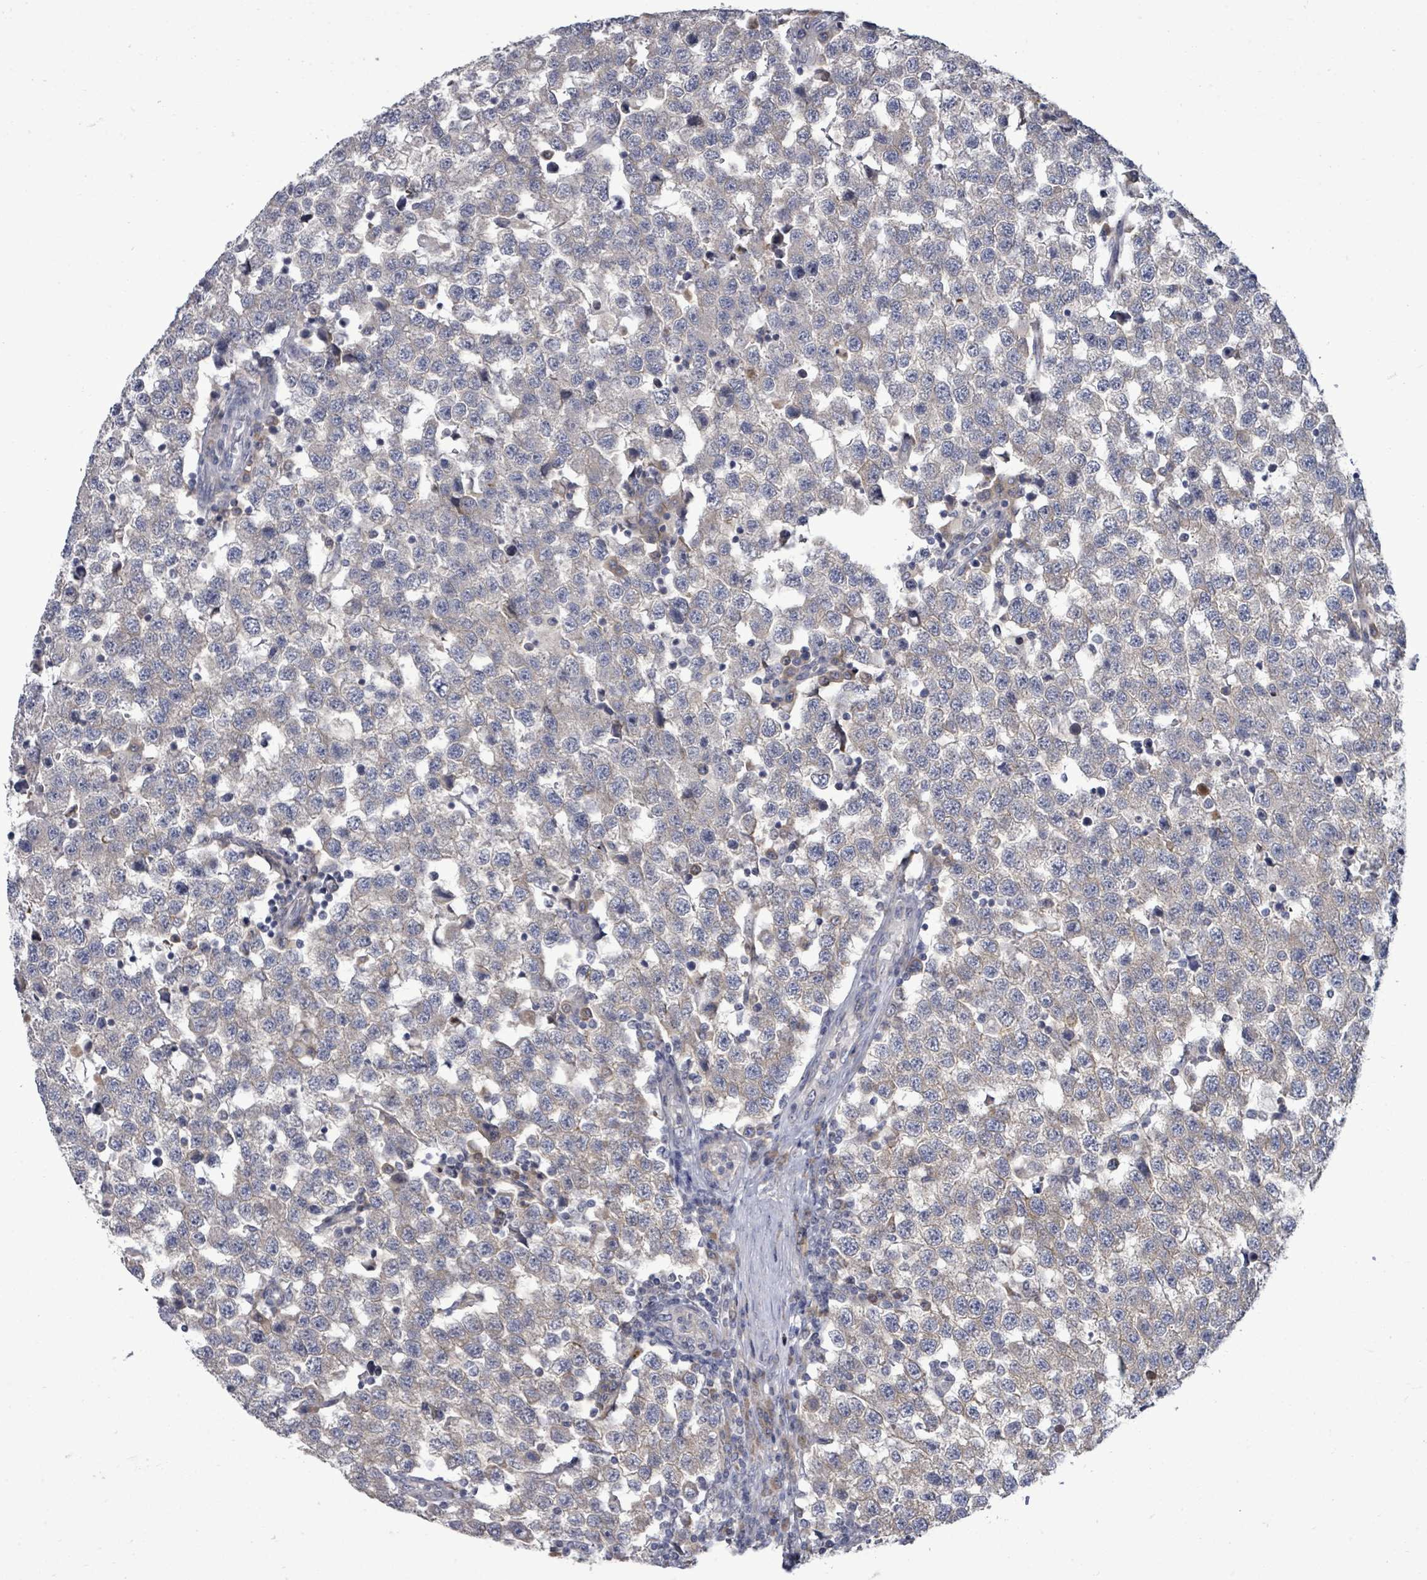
{"staining": {"intensity": "negative", "quantity": "none", "location": "none"}, "tissue": "testis cancer", "cell_type": "Tumor cells", "image_type": "cancer", "snomed": [{"axis": "morphology", "description": "Seminoma, NOS"}, {"axis": "topography", "description": "Testis"}], "caption": "IHC of human testis cancer shows no positivity in tumor cells.", "gene": "POMGNT2", "patient": {"sex": "male", "age": 34}}